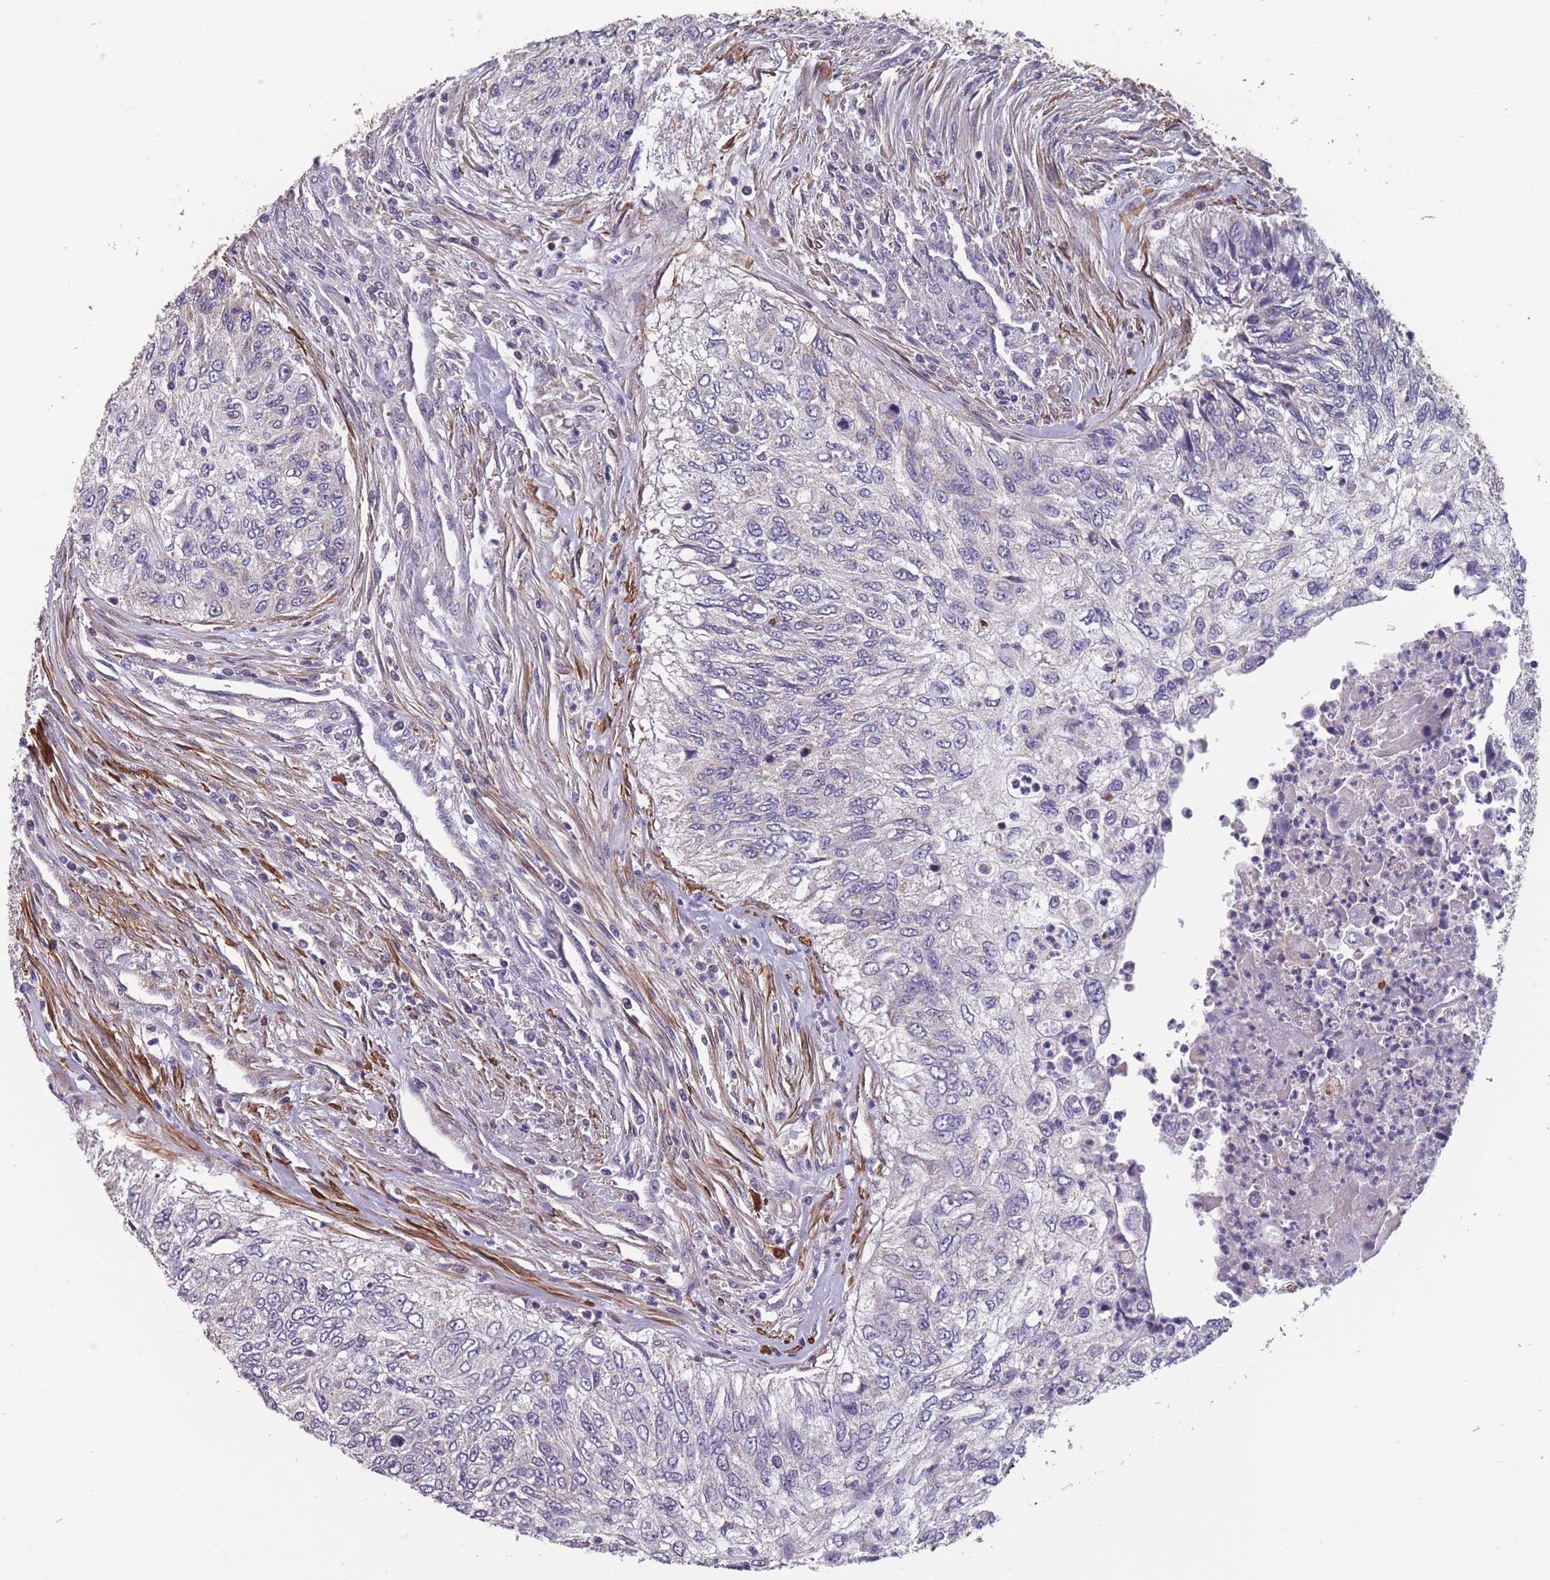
{"staining": {"intensity": "negative", "quantity": "none", "location": "none"}, "tissue": "urothelial cancer", "cell_type": "Tumor cells", "image_type": "cancer", "snomed": [{"axis": "morphology", "description": "Urothelial carcinoma, High grade"}, {"axis": "topography", "description": "Urinary bladder"}], "caption": "The image exhibits no significant positivity in tumor cells of urothelial cancer.", "gene": "TOMM40L", "patient": {"sex": "female", "age": 60}}